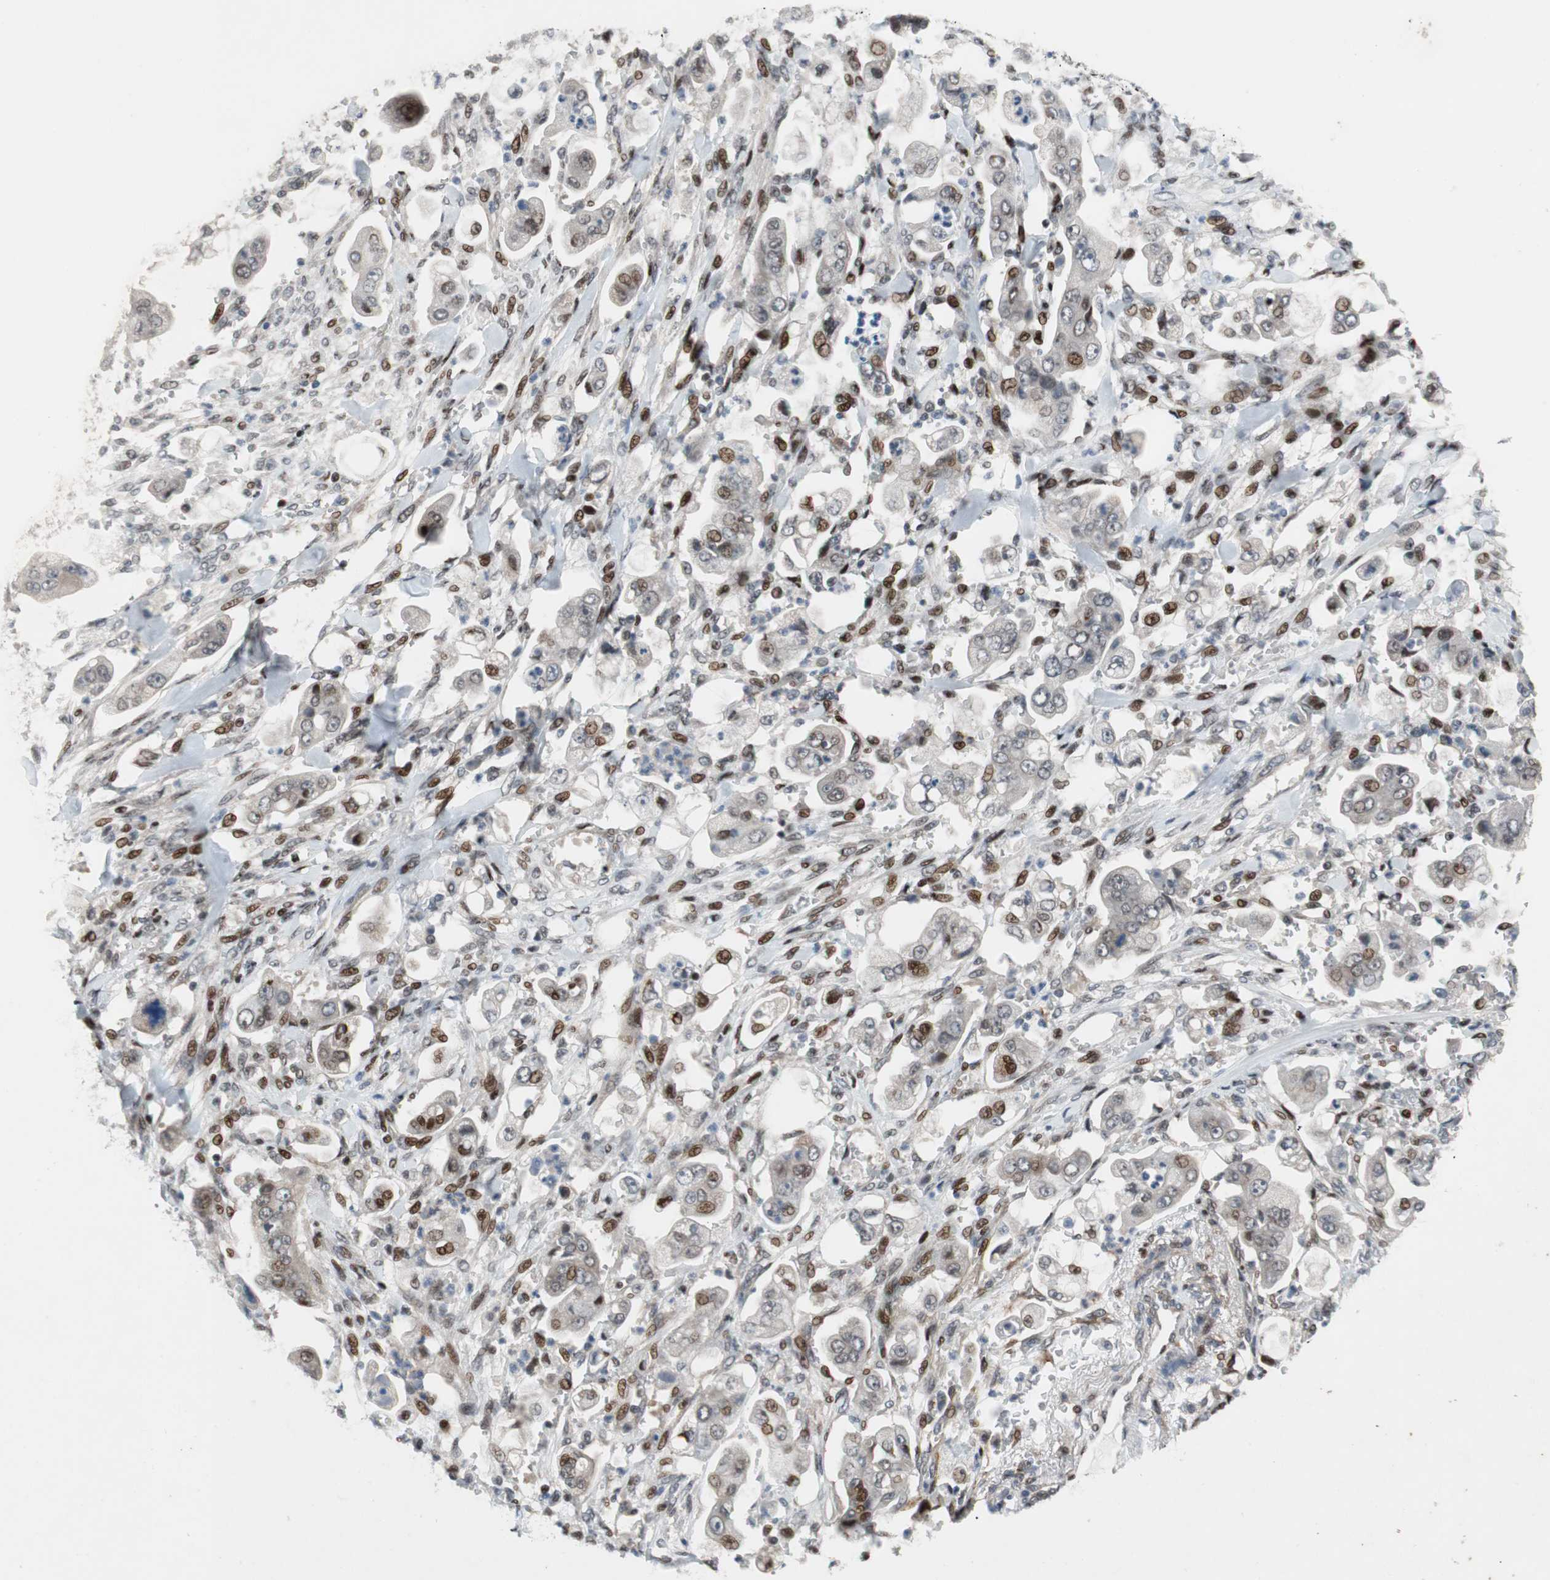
{"staining": {"intensity": "strong", "quantity": "25%-75%", "location": "nuclear"}, "tissue": "stomach cancer", "cell_type": "Tumor cells", "image_type": "cancer", "snomed": [{"axis": "morphology", "description": "Adenocarcinoma, NOS"}, {"axis": "topography", "description": "Stomach"}], "caption": "Immunohistochemistry (IHC) staining of stomach cancer (adenocarcinoma), which displays high levels of strong nuclear positivity in approximately 25%-75% of tumor cells indicating strong nuclear protein staining. The staining was performed using DAB (brown) for protein detection and nuclei were counterstained in hematoxylin (blue).", "gene": "FBXO44", "patient": {"sex": "male", "age": 62}}